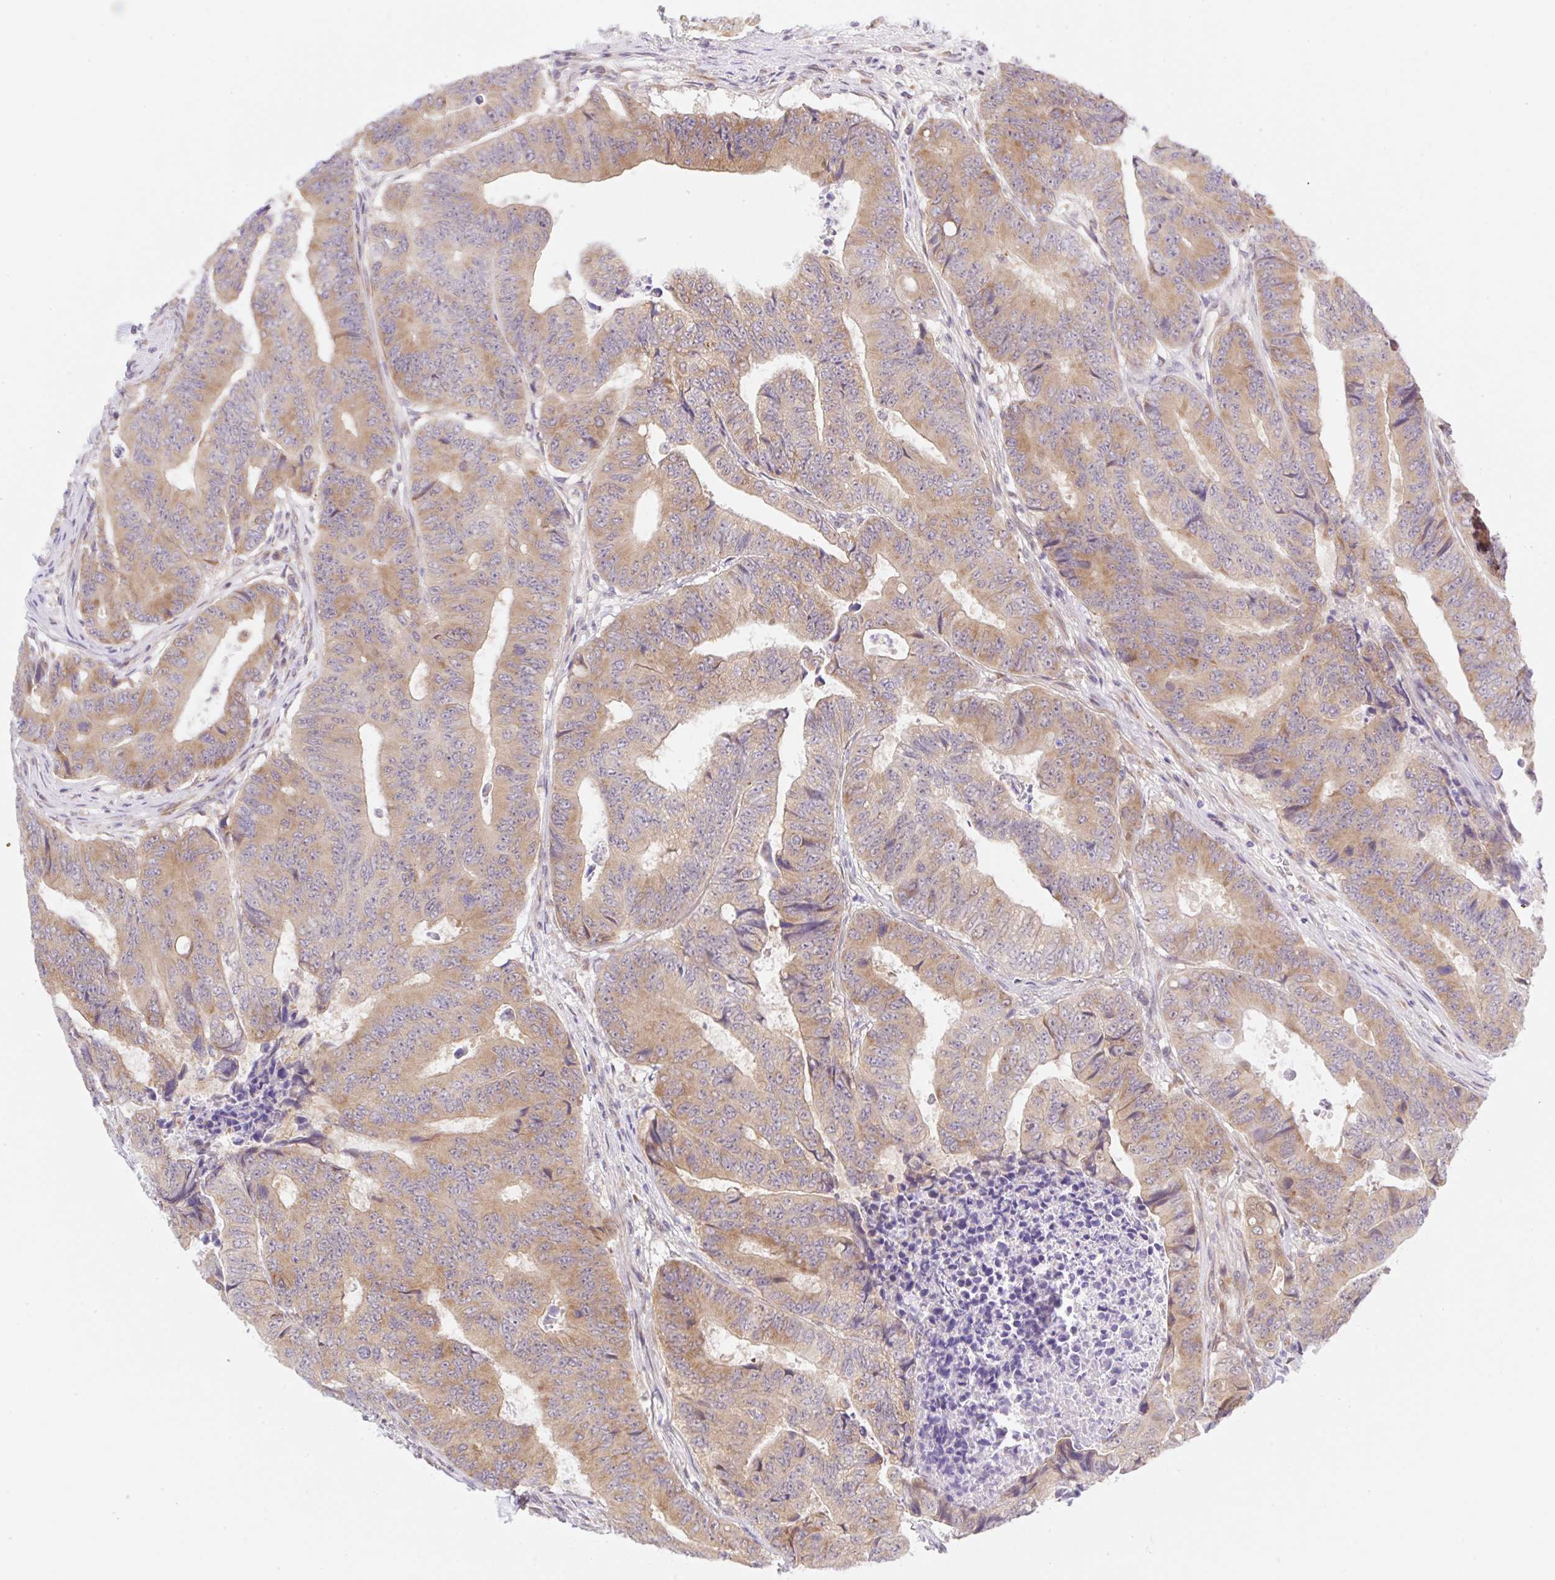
{"staining": {"intensity": "moderate", "quantity": ">75%", "location": "cytoplasmic/membranous"}, "tissue": "colorectal cancer", "cell_type": "Tumor cells", "image_type": "cancer", "snomed": [{"axis": "morphology", "description": "Adenocarcinoma, NOS"}, {"axis": "topography", "description": "Colon"}], "caption": "A micrograph of human colorectal adenocarcinoma stained for a protein exhibits moderate cytoplasmic/membranous brown staining in tumor cells. The staining was performed using DAB (3,3'-diaminobenzidine), with brown indicating positive protein expression. Nuclei are stained blue with hematoxylin.", "gene": "TBPL2", "patient": {"sex": "female", "age": 48}}